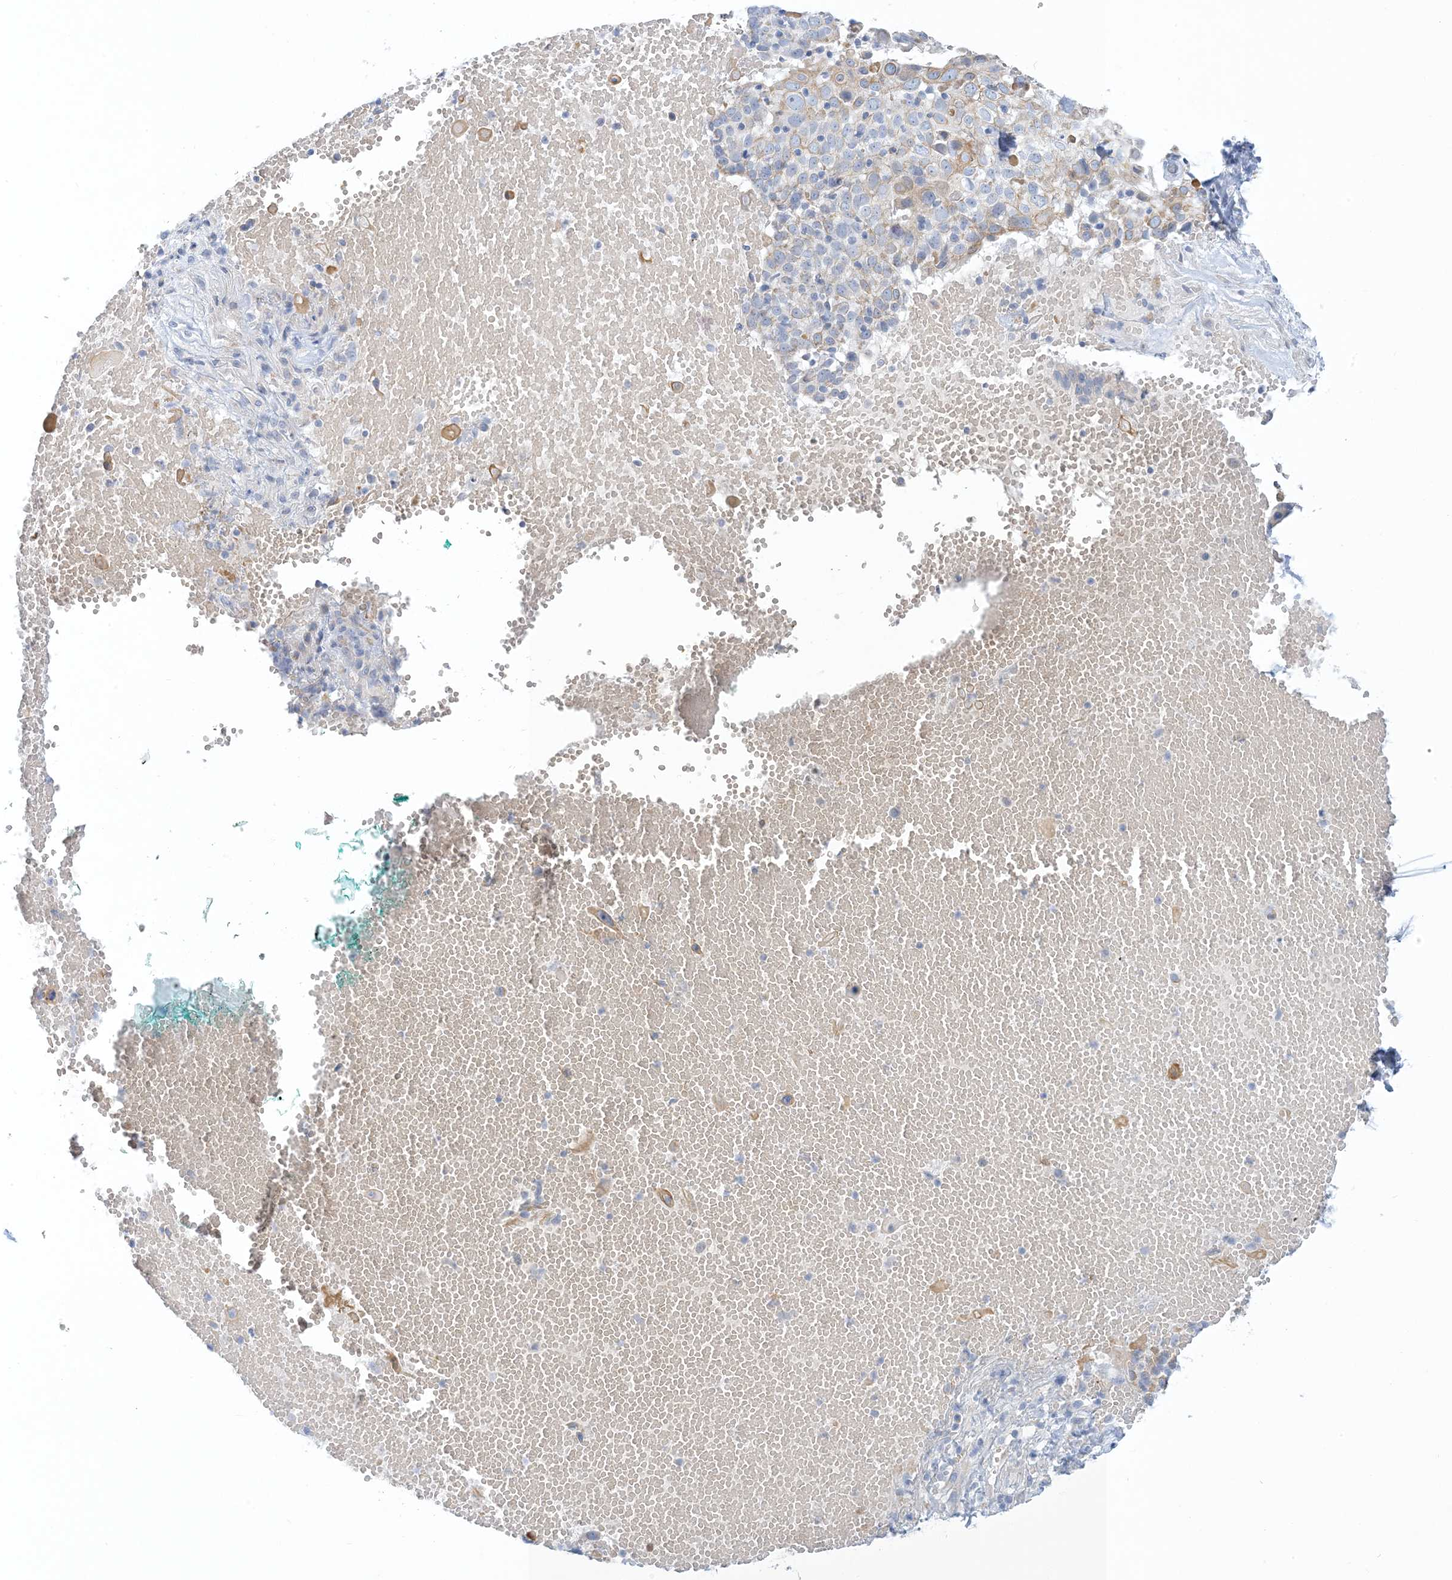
{"staining": {"intensity": "weak", "quantity": "<25%", "location": "cytoplasmic/membranous"}, "tissue": "cervical cancer", "cell_type": "Tumor cells", "image_type": "cancer", "snomed": [{"axis": "morphology", "description": "Squamous cell carcinoma, NOS"}, {"axis": "topography", "description": "Cervix"}], "caption": "Cervical squamous cell carcinoma was stained to show a protein in brown. There is no significant expression in tumor cells. (Immunohistochemistry, brightfield microscopy, high magnification).", "gene": "XIRP2", "patient": {"sex": "female", "age": 74}}